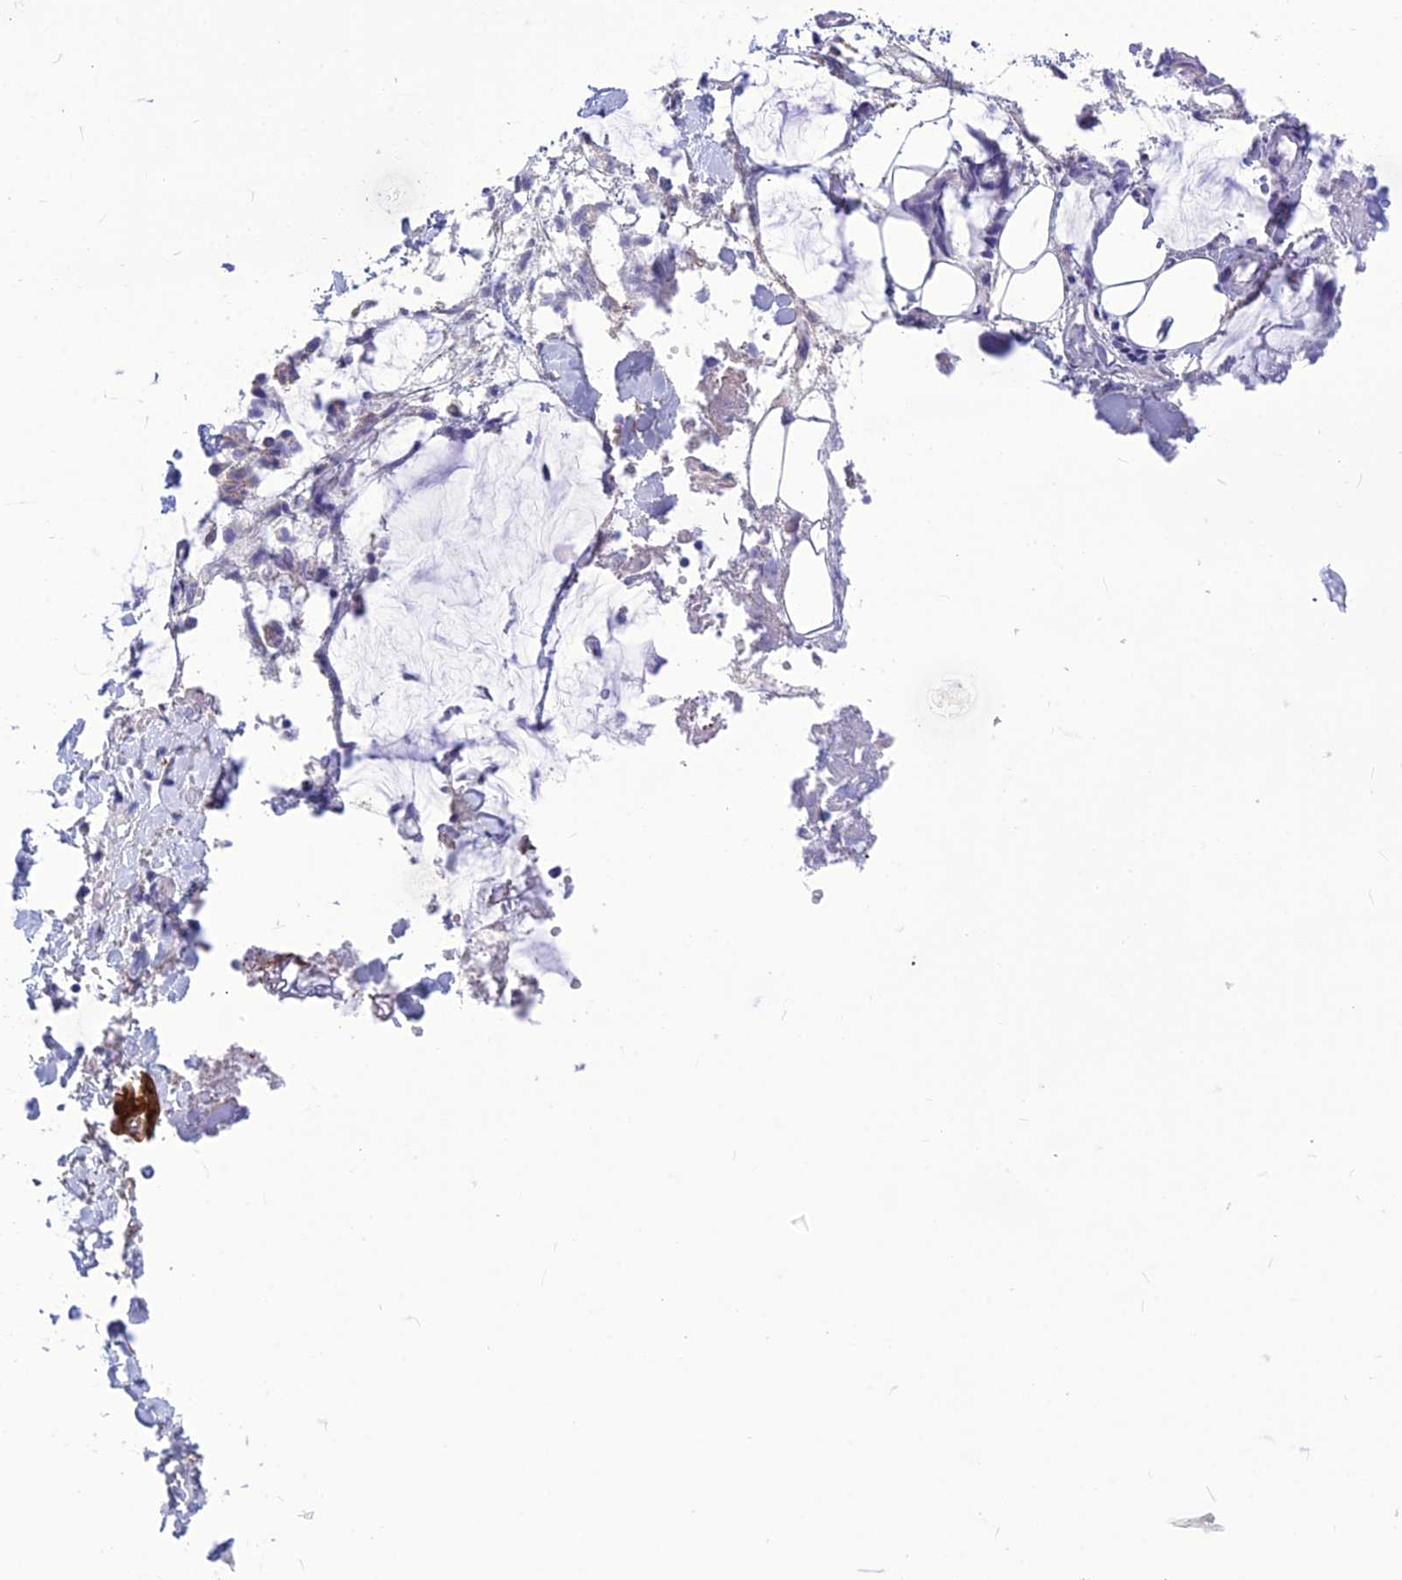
{"staining": {"intensity": "negative", "quantity": "none", "location": "none"}, "tissue": "adipose tissue", "cell_type": "Adipocytes", "image_type": "normal", "snomed": [{"axis": "morphology", "description": "Normal tissue, NOS"}, {"axis": "morphology", "description": "Adenocarcinoma, NOS"}, {"axis": "topography", "description": "Smooth muscle"}, {"axis": "topography", "description": "Colon"}], "caption": "IHC of benign adipose tissue displays no positivity in adipocytes.", "gene": "BBS2", "patient": {"sex": "male", "age": 14}}